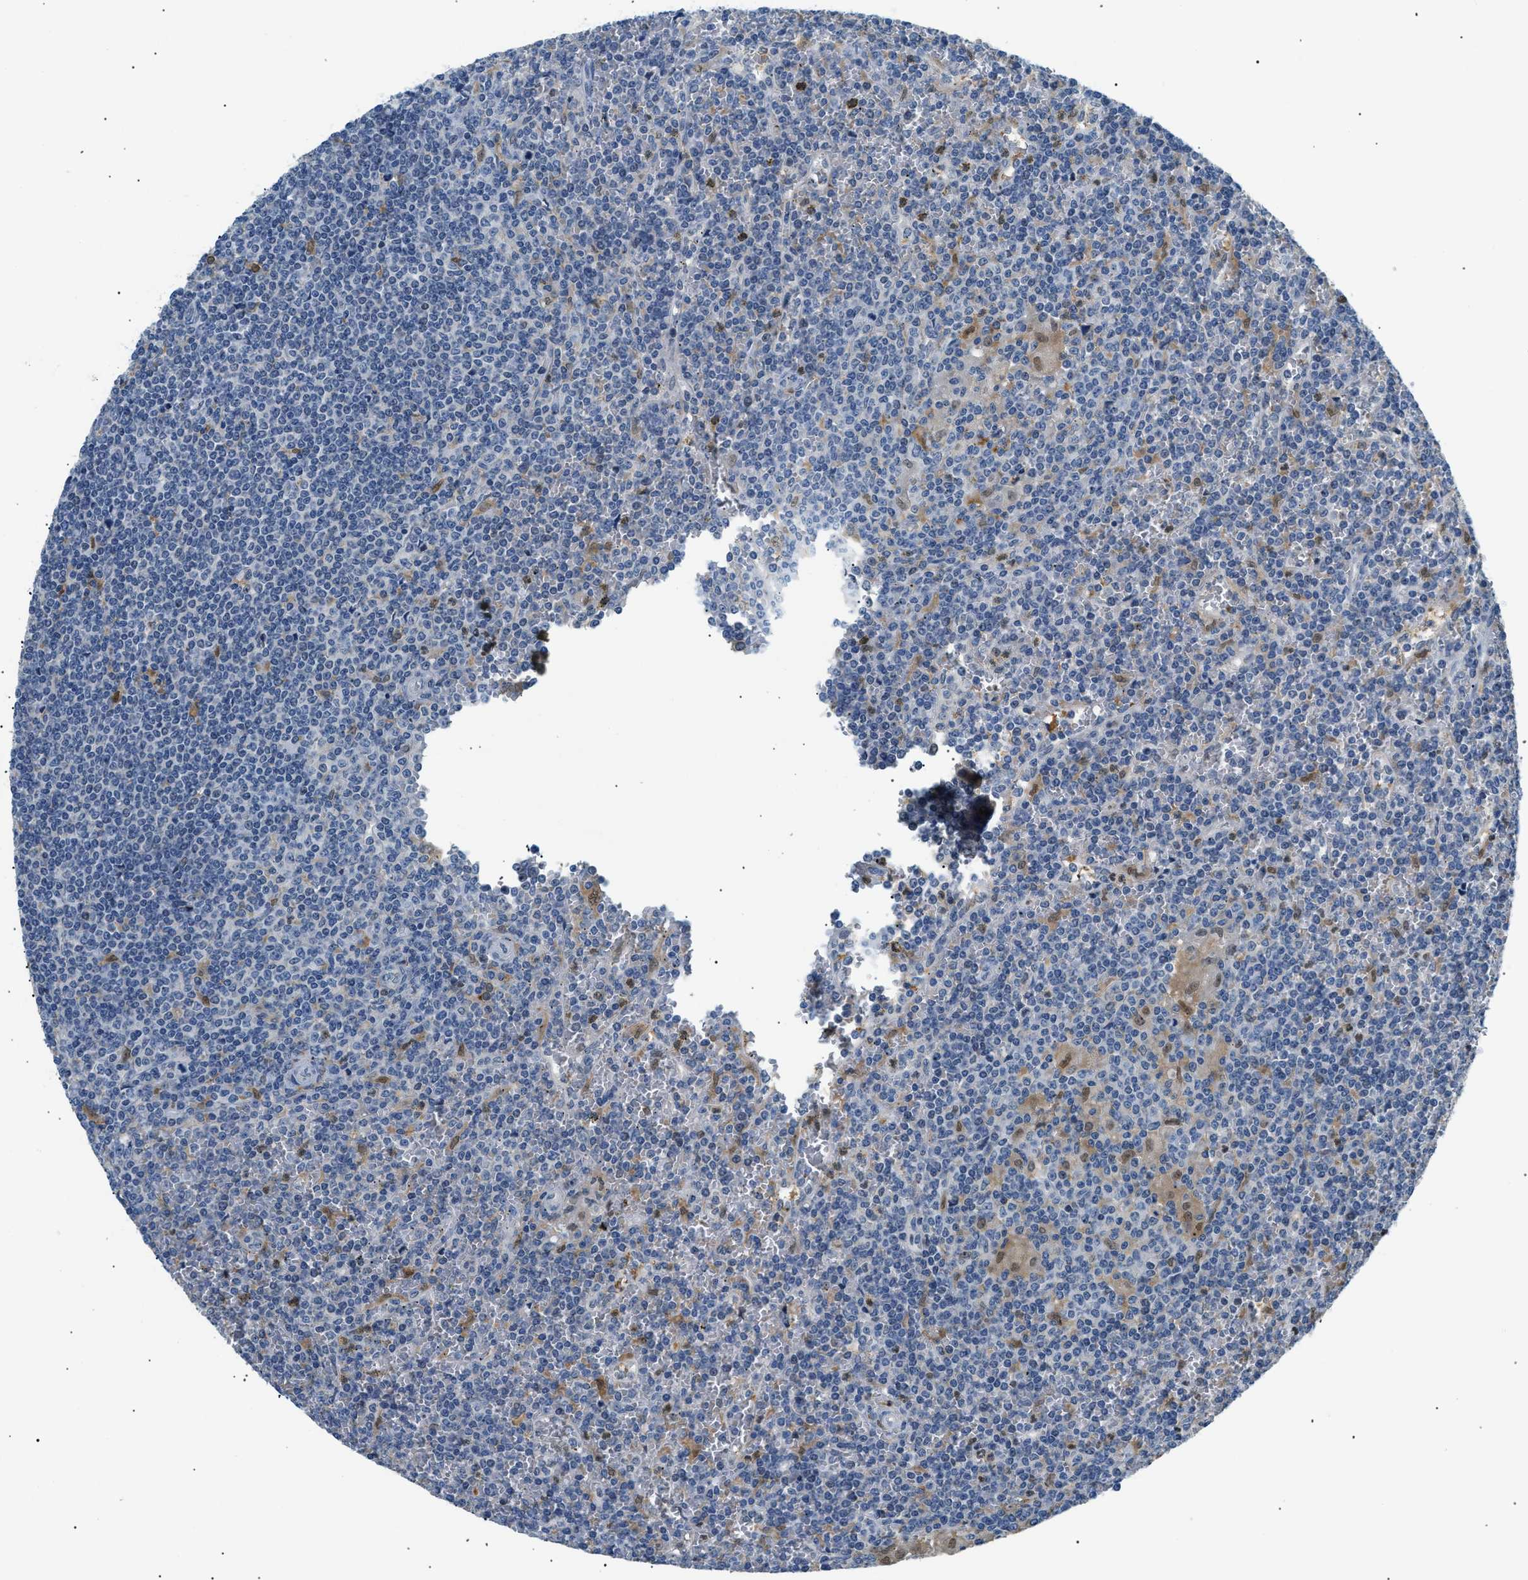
{"staining": {"intensity": "negative", "quantity": "none", "location": "none"}, "tissue": "lymphoma", "cell_type": "Tumor cells", "image_type": "cancer", "snomed": [{"axis": "morphology", "description": "Malignant lymphoma, non-Hodgkin's type, Low grade"}, {"axis": "topography", "description": "Spleen"}], "caption": "The immunohistochemistry image has no significant expression in tumor cells of malignant lymphoma, non-Hodgkin's type (low-grade) tissue.", "gene": "AKR1A1", "patient": {"sex": "female", "age": 19}}